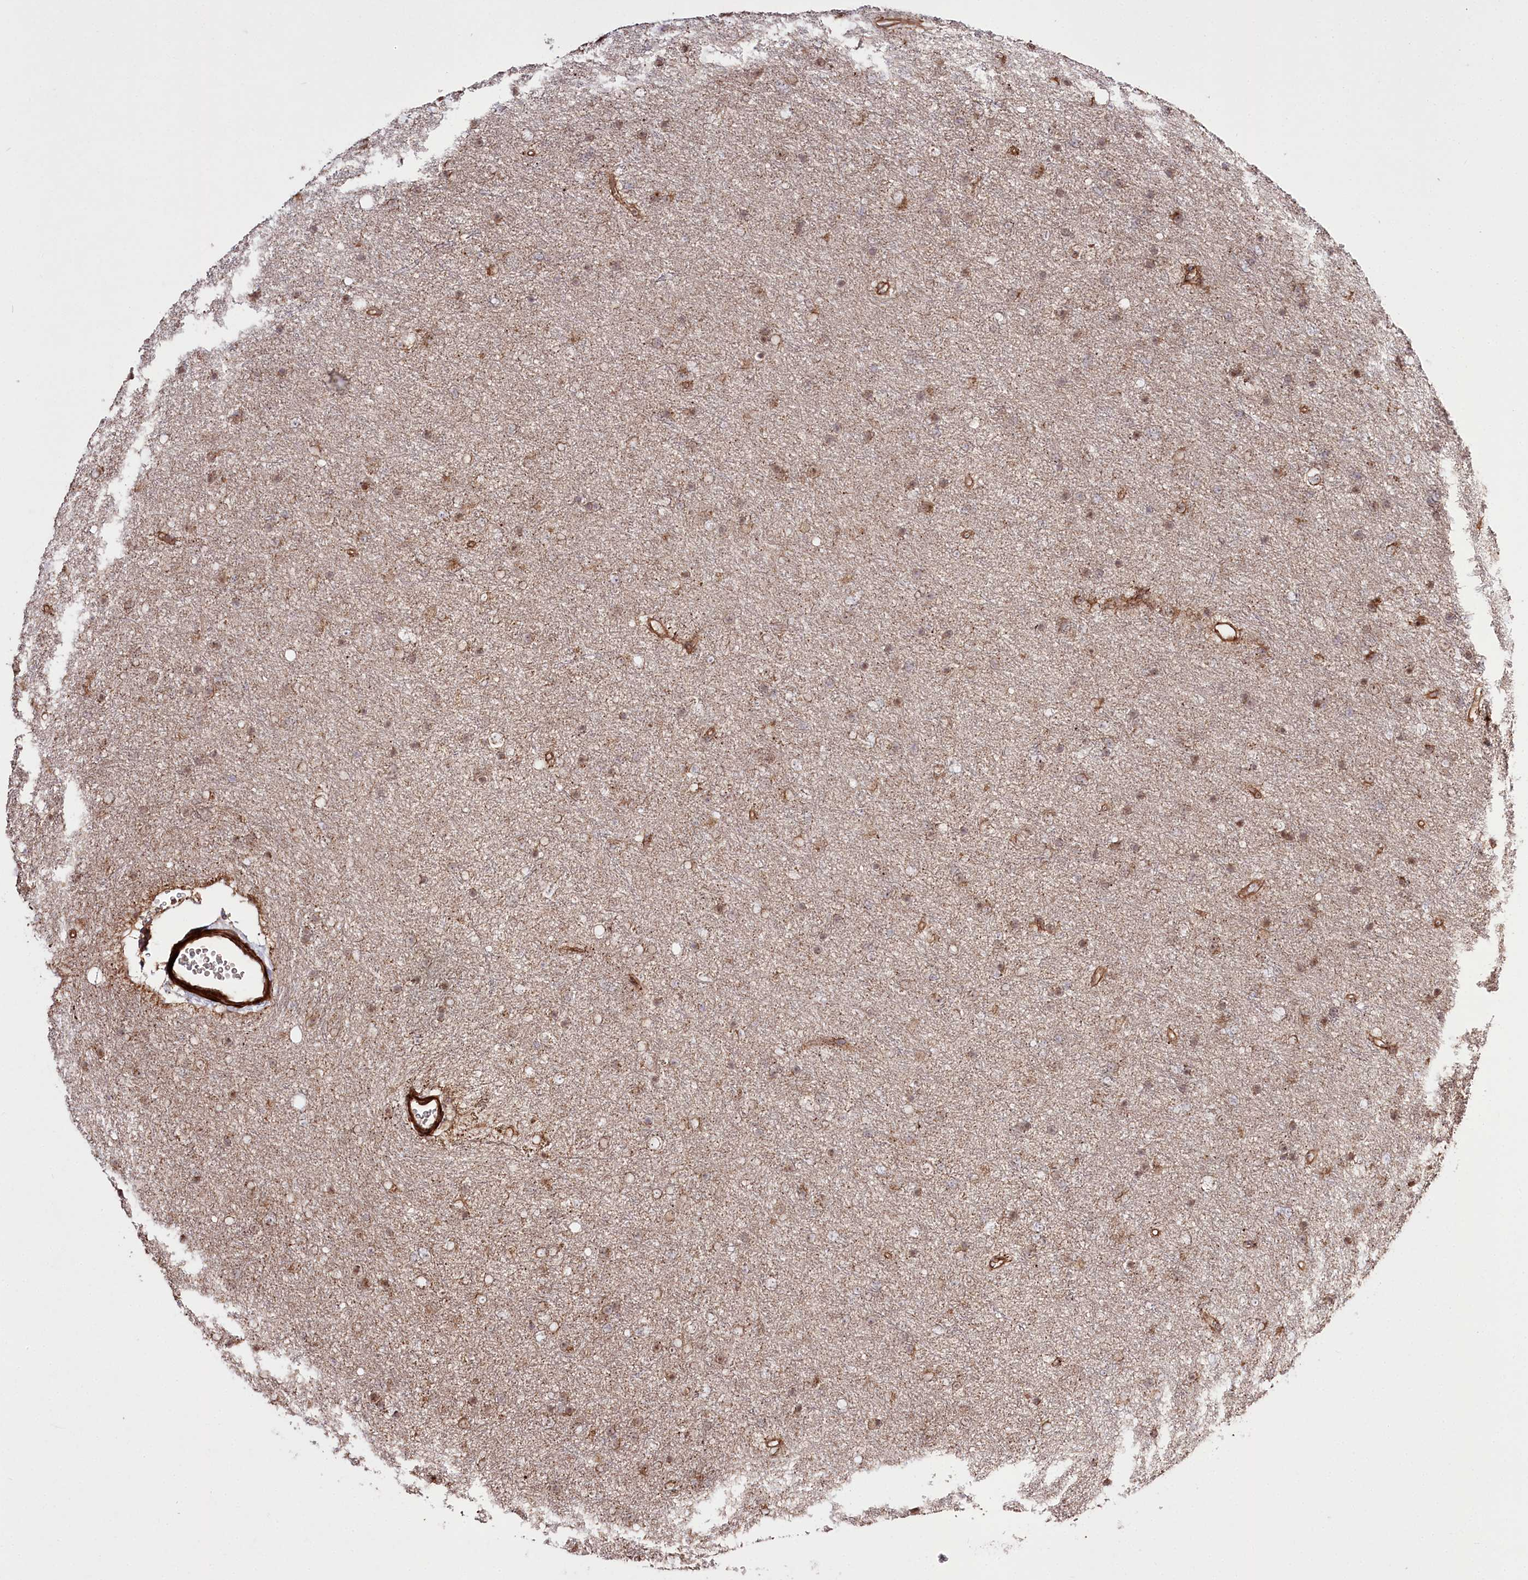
{"staining": {"intensity": "weak", "quantity": "25%-75%", "location": "cytoplasmic/membranous"}, "tissue": "glioma", "cell_type": "Tumor cells", "image_type": "cancer", "snomed": [{"axis": "morphology", "description": "Glioma, malignant, Low grade"}, {"axis": "topography", "description": "Cerebral cortex"}], "caption": "Tumor cells display low levels of weak cytoplasmic/membranous expression in approximately 25%-75% of cells in human malignant low-grade glioma.", "gene": "REXO2", "patient": {"sex": "female", "age": 39}}